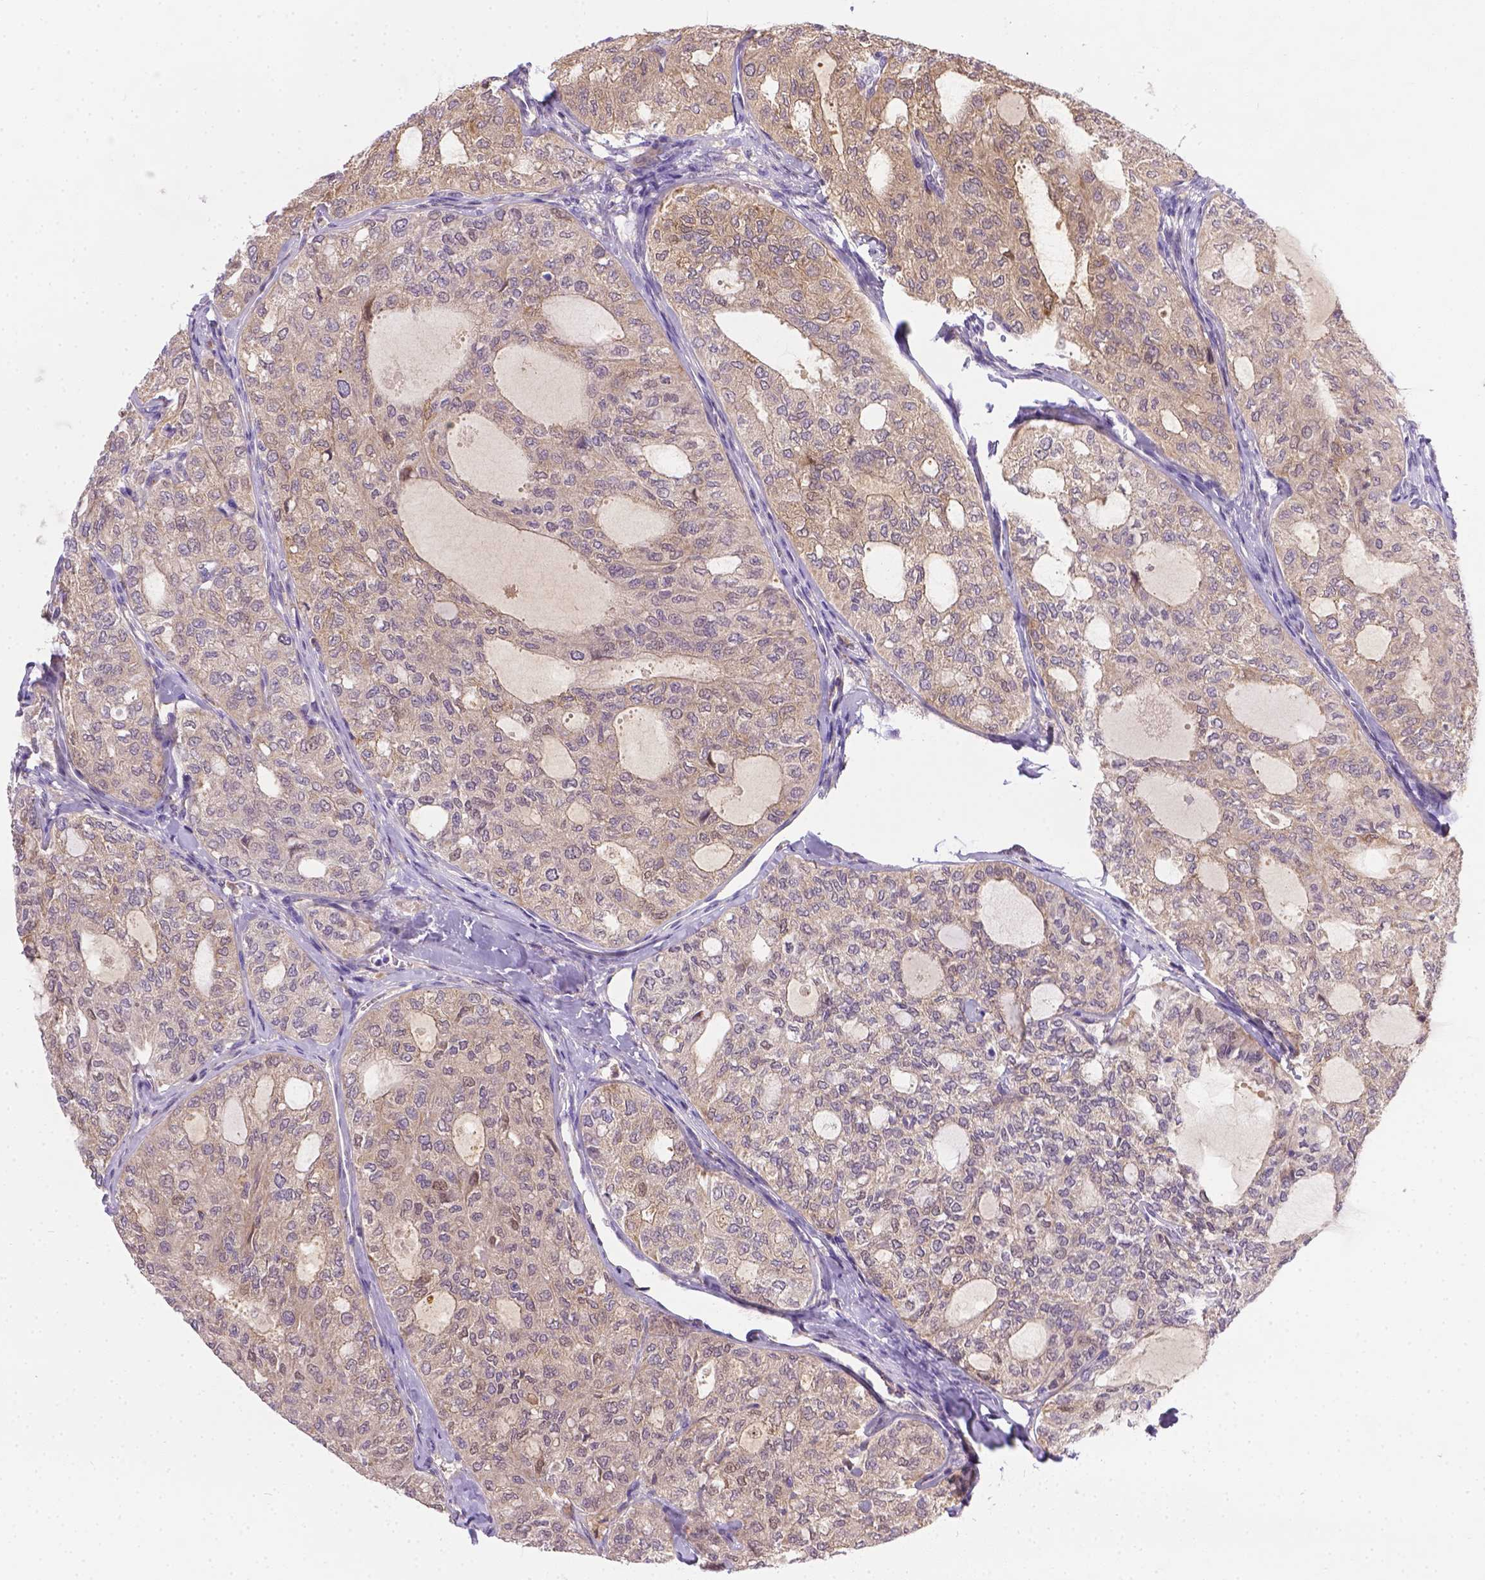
{"staining": {"intensity": "negative", "quantity": "none", "location": "none"}, "tissue": "thyroid cancer", "cell_type": "Tumor cells", "image_type": "cancer", "snomed": [{"axis": "morphology", "description": "Follicular adenoma carcinoma, NOS"}, {"axis": "topography", "description": "Thyroid gland"}], "caption": "Human thyroid cancer (follicular adenoma carcinoma) stained for a protein using IHC demonstrates no positivity in tumor cells.", "gene": "TM4SF18", "patient": {"sex": "male", "age": 75}}